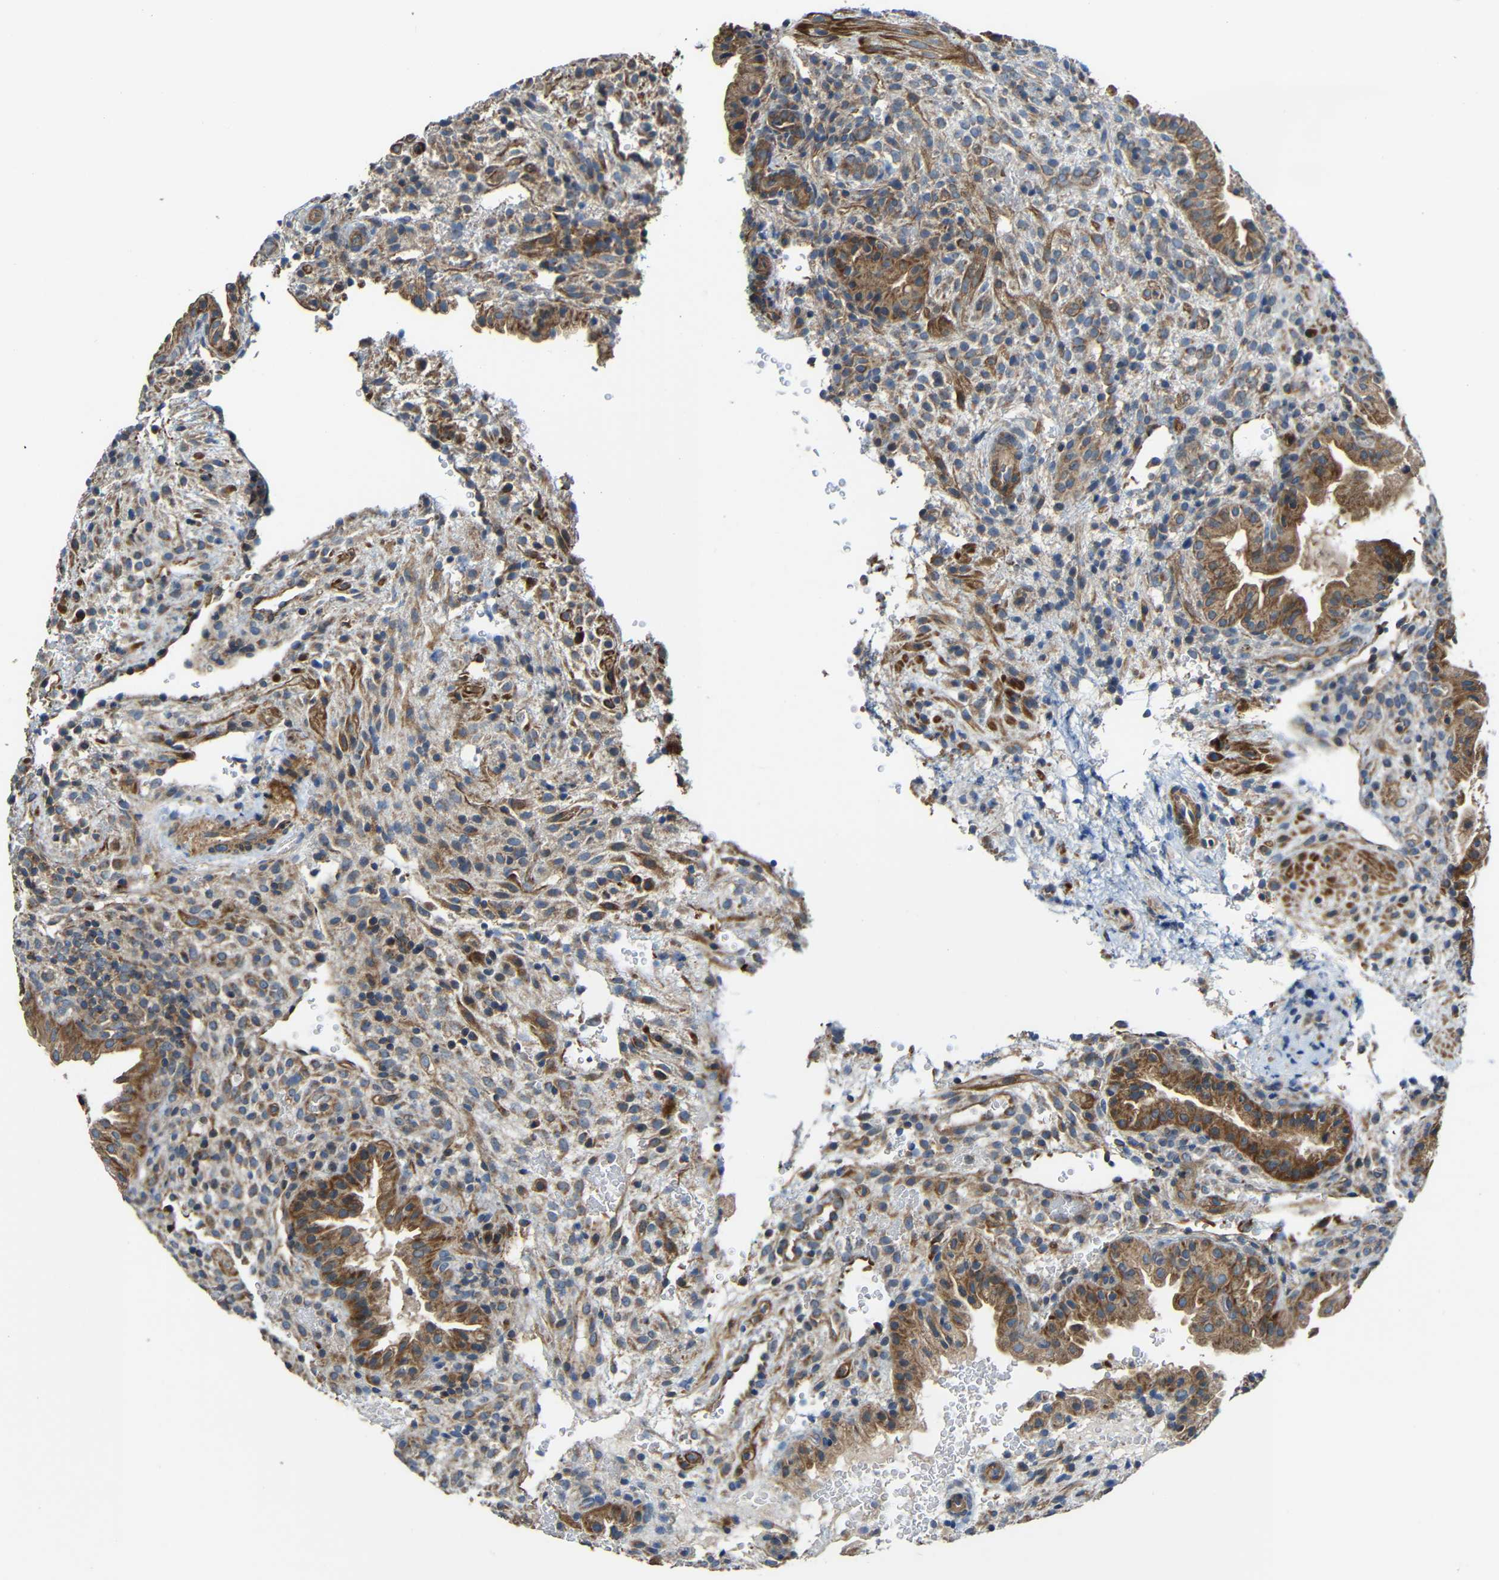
{"staining": {"intensity": "moderate", "quantity": "25%-75%", "location": "cytoplasmic/membranous"}, "tissue": "placenta", "cell_type": "Decidual cells", "image_type": "normal", "snomed": [{"axis": "morphology", "description": "Normal tissue, NOS"}, {"axis": "topography", "description": "Placenta"}], "caption": "Decidual cells display medium levels of moderate cytoplasmic/membranous expression in approximately 25%-75% of cells in benign human placenta. (DAB (3,3'-diaminobenzidine) IHC, brown staining for protein, blue staining for nuclei).", "gene": "RHOT2", "patient": {"sex": "female", "age": 19}}